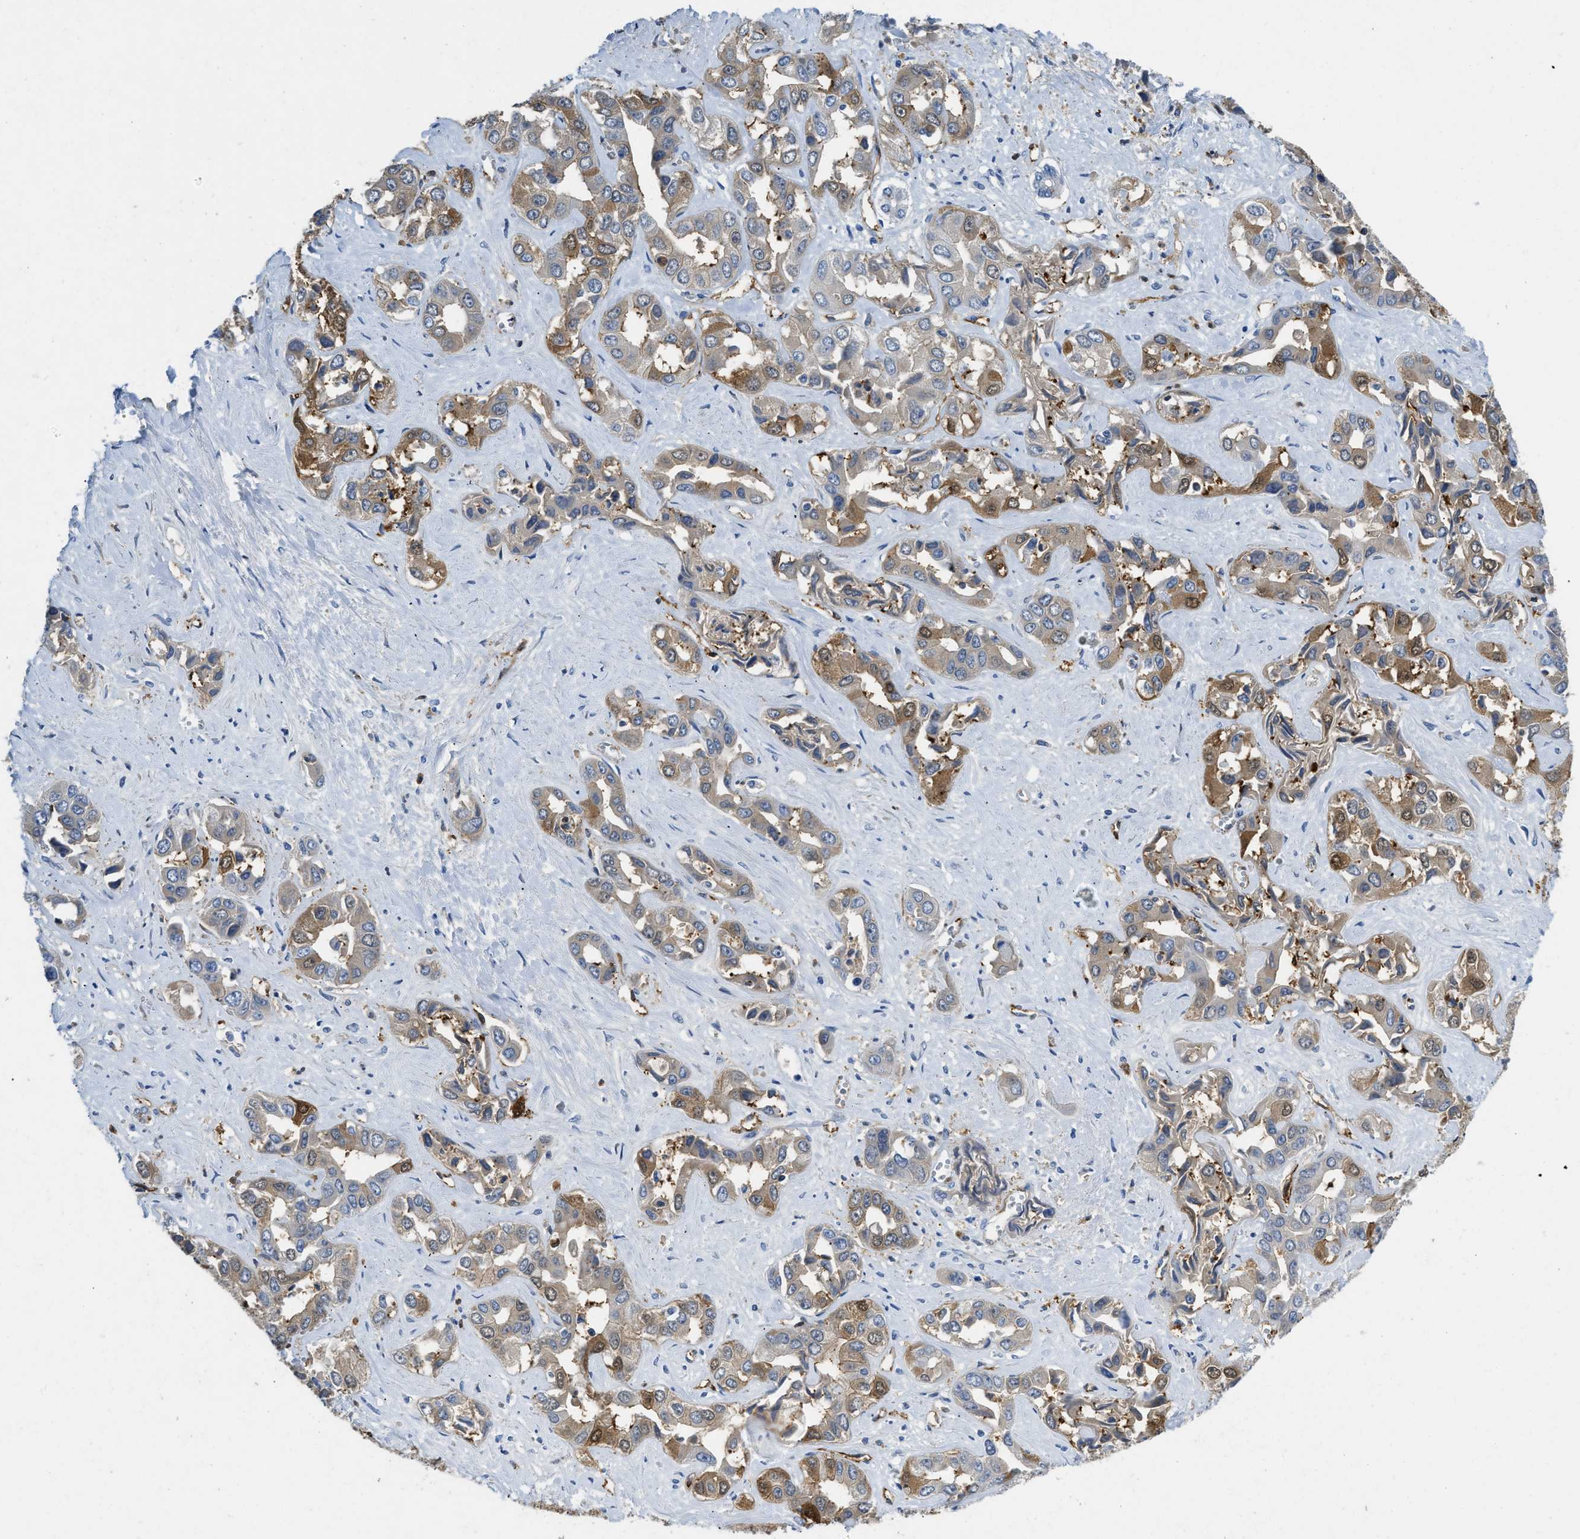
{"staining": {"intensity": "moderate", "quantity": "25%-75%", "location": "cytoplasmic/membranous"}, "tissue": "liver cancer", "cell_type": "Tumor cells", "image_type": "cancer", "snomed": [{"axis": "morphology", "description": "Cholangiocarcinoma"}, {"axis": "topography", "description": "Liver"}], "caption": "Immunohistochemical staining of liver cancer exhibits medium levels of moderate cytoplasmic/membranous protein expression in about 25%-75% of tumor cells.", "gene": "SPEG", "patient": {"sex": "female", "age": 52}}